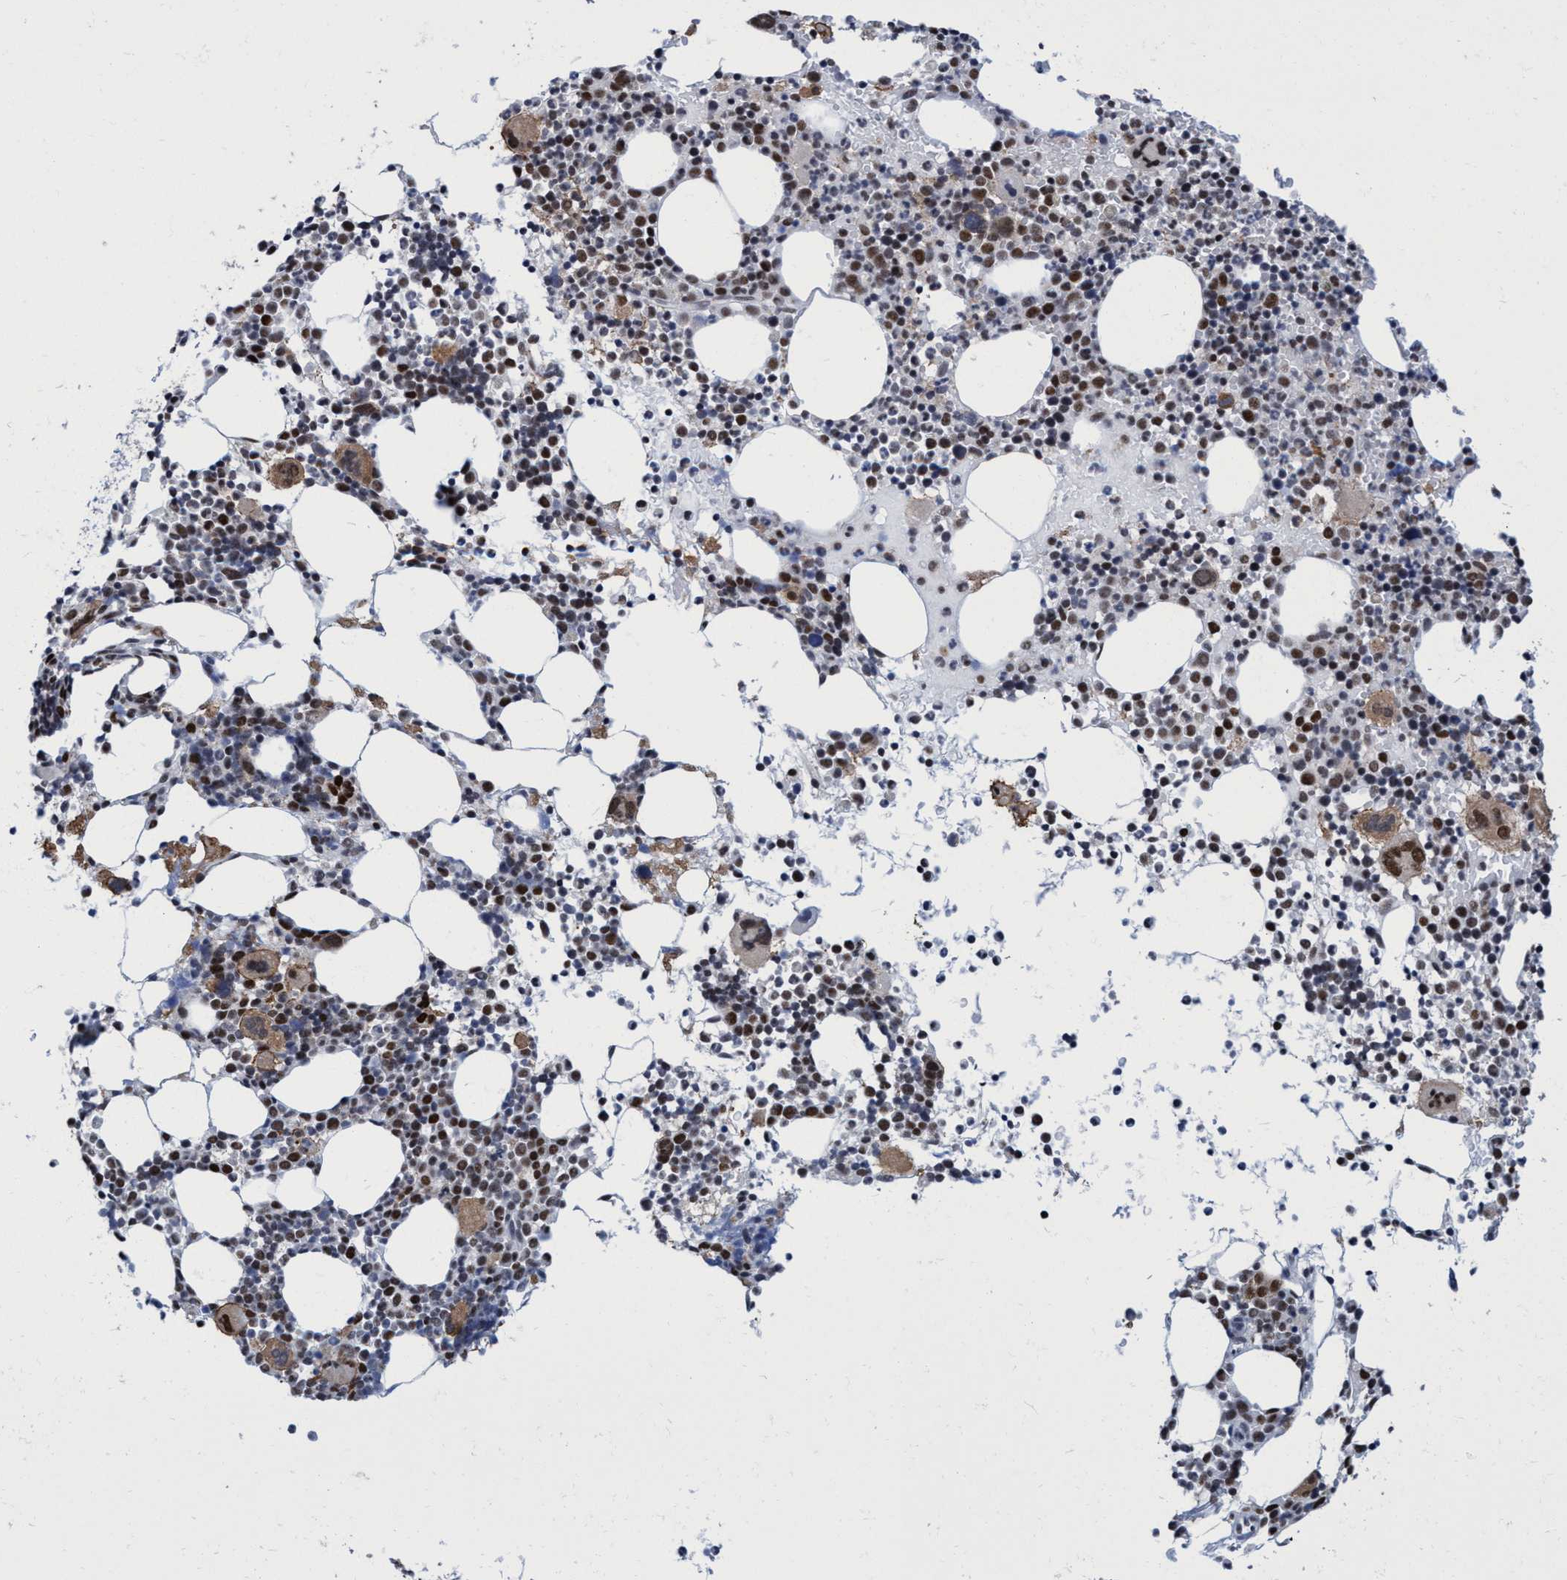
{"staining": {"intensity": "moderate", "quantity": "25%-75%", "location": "nuclear"}, "tissue": "bone marrow", "cell_type": "Hematopoietic cells", "image_type": "normal", "snomed": [{"axis": "morphology", "description": "Normal tissue, NOS"}, {"axis": "morphology", "description": "Inflammation, NOS"}, {"axis": "topography", "description": "Bone marrow"}], "caption": "DAB (3,3'-diaminobenzidine) immunohistochemical staining of benign bone marrow exhibits moderate nuclear protein expression in approximately 25%-75% of hematopoietic cells.", "gene": "C9orf78", "patient": {"sex": "male", "age": 78}}